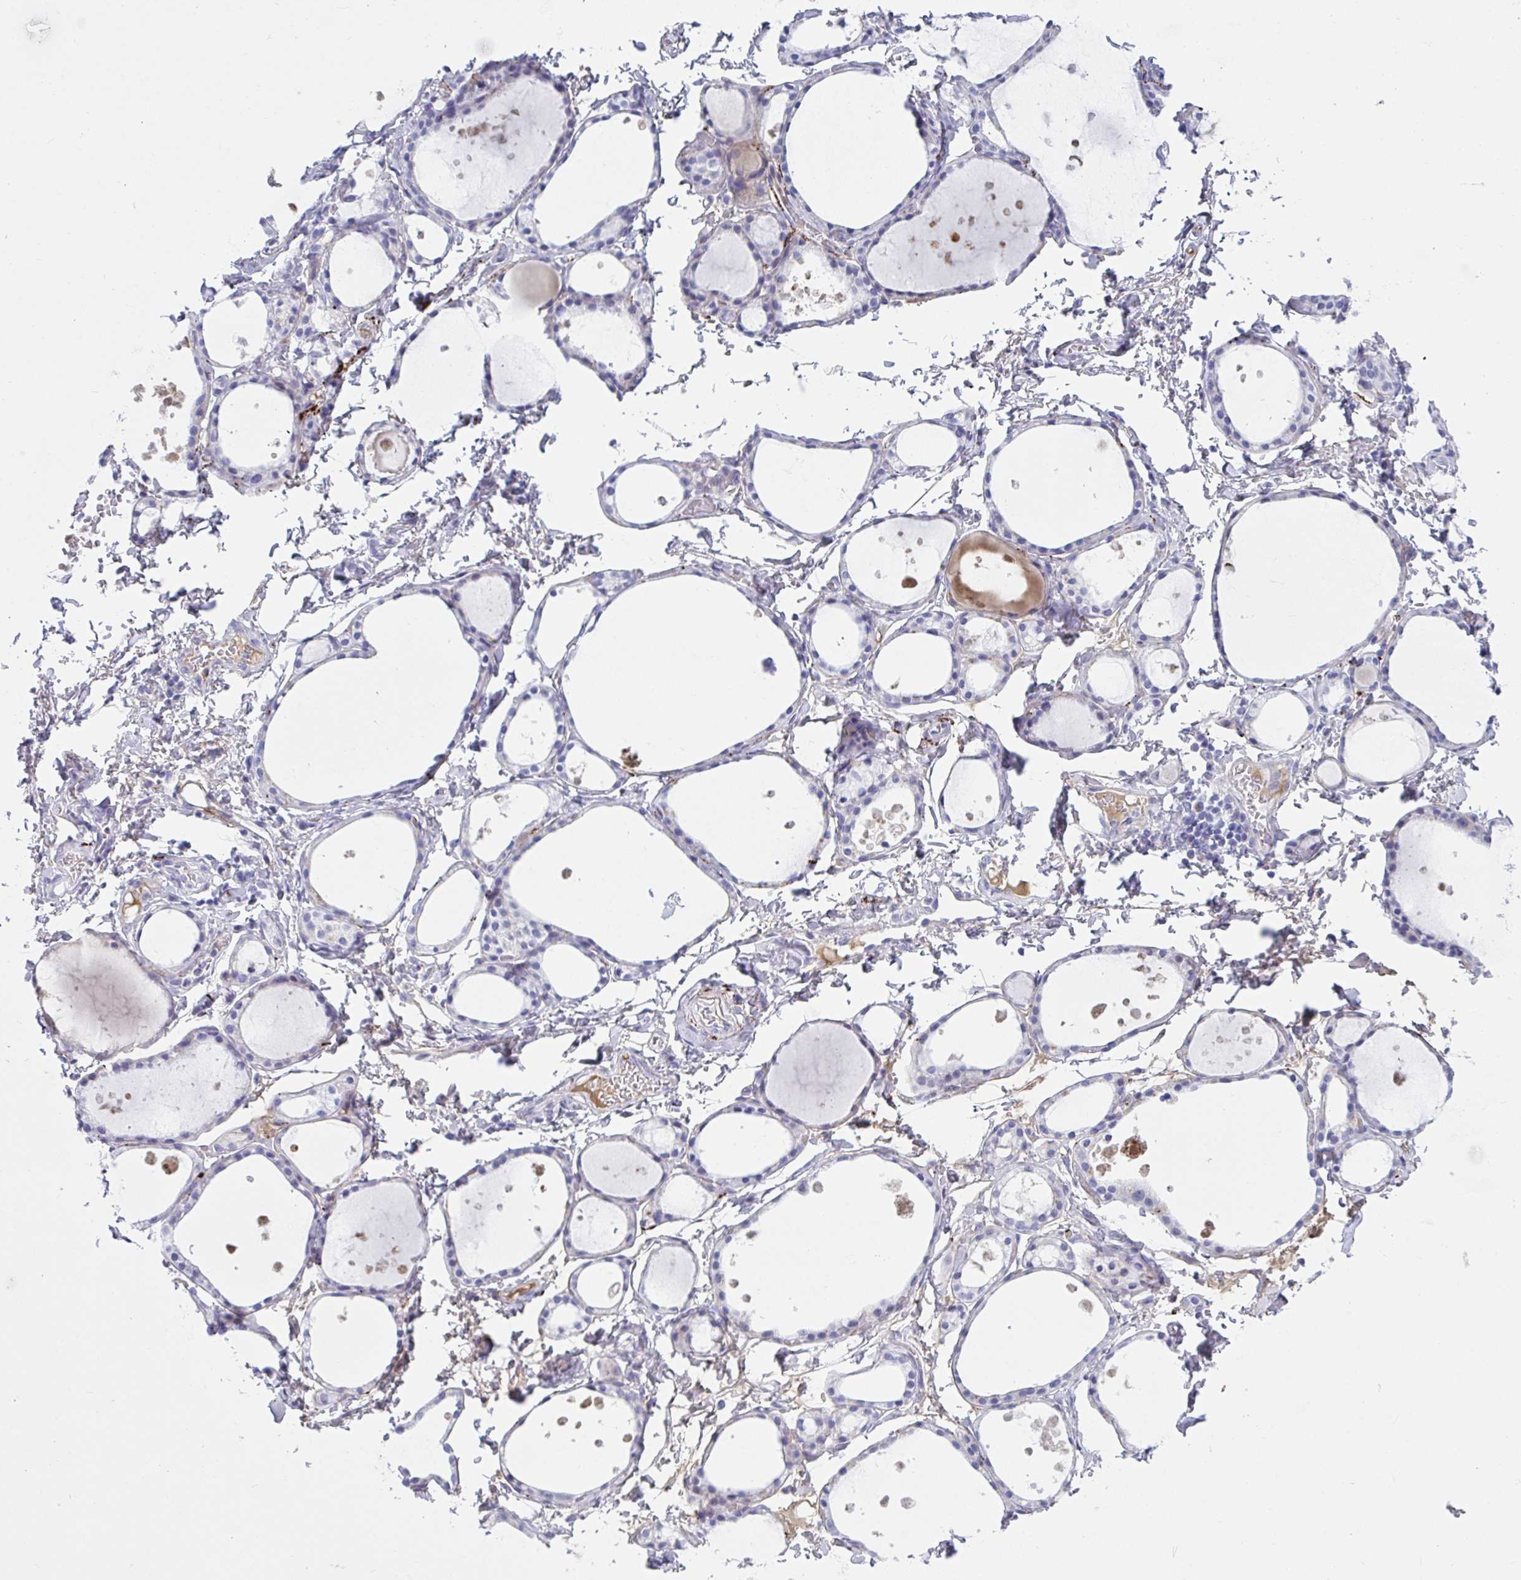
{"staining": {"intensity": "negative", "quantity": "none", "location": "none"}, "tissue": "thyroid gland", "cell_type": "Glandular cells", "image_type": "normal", "snomed": [{"axis": "morphology", "description": "Normal tissue, NOS"}, {"axis": "topography", "description": "Thyroid gland"}], "caption": "This is an immunohistochemistry image of unremarkable human thyroid gland. There is no positivity in glandular cells.", "gene": "NPY", "patient": {"sex": "male", "age": 68}}